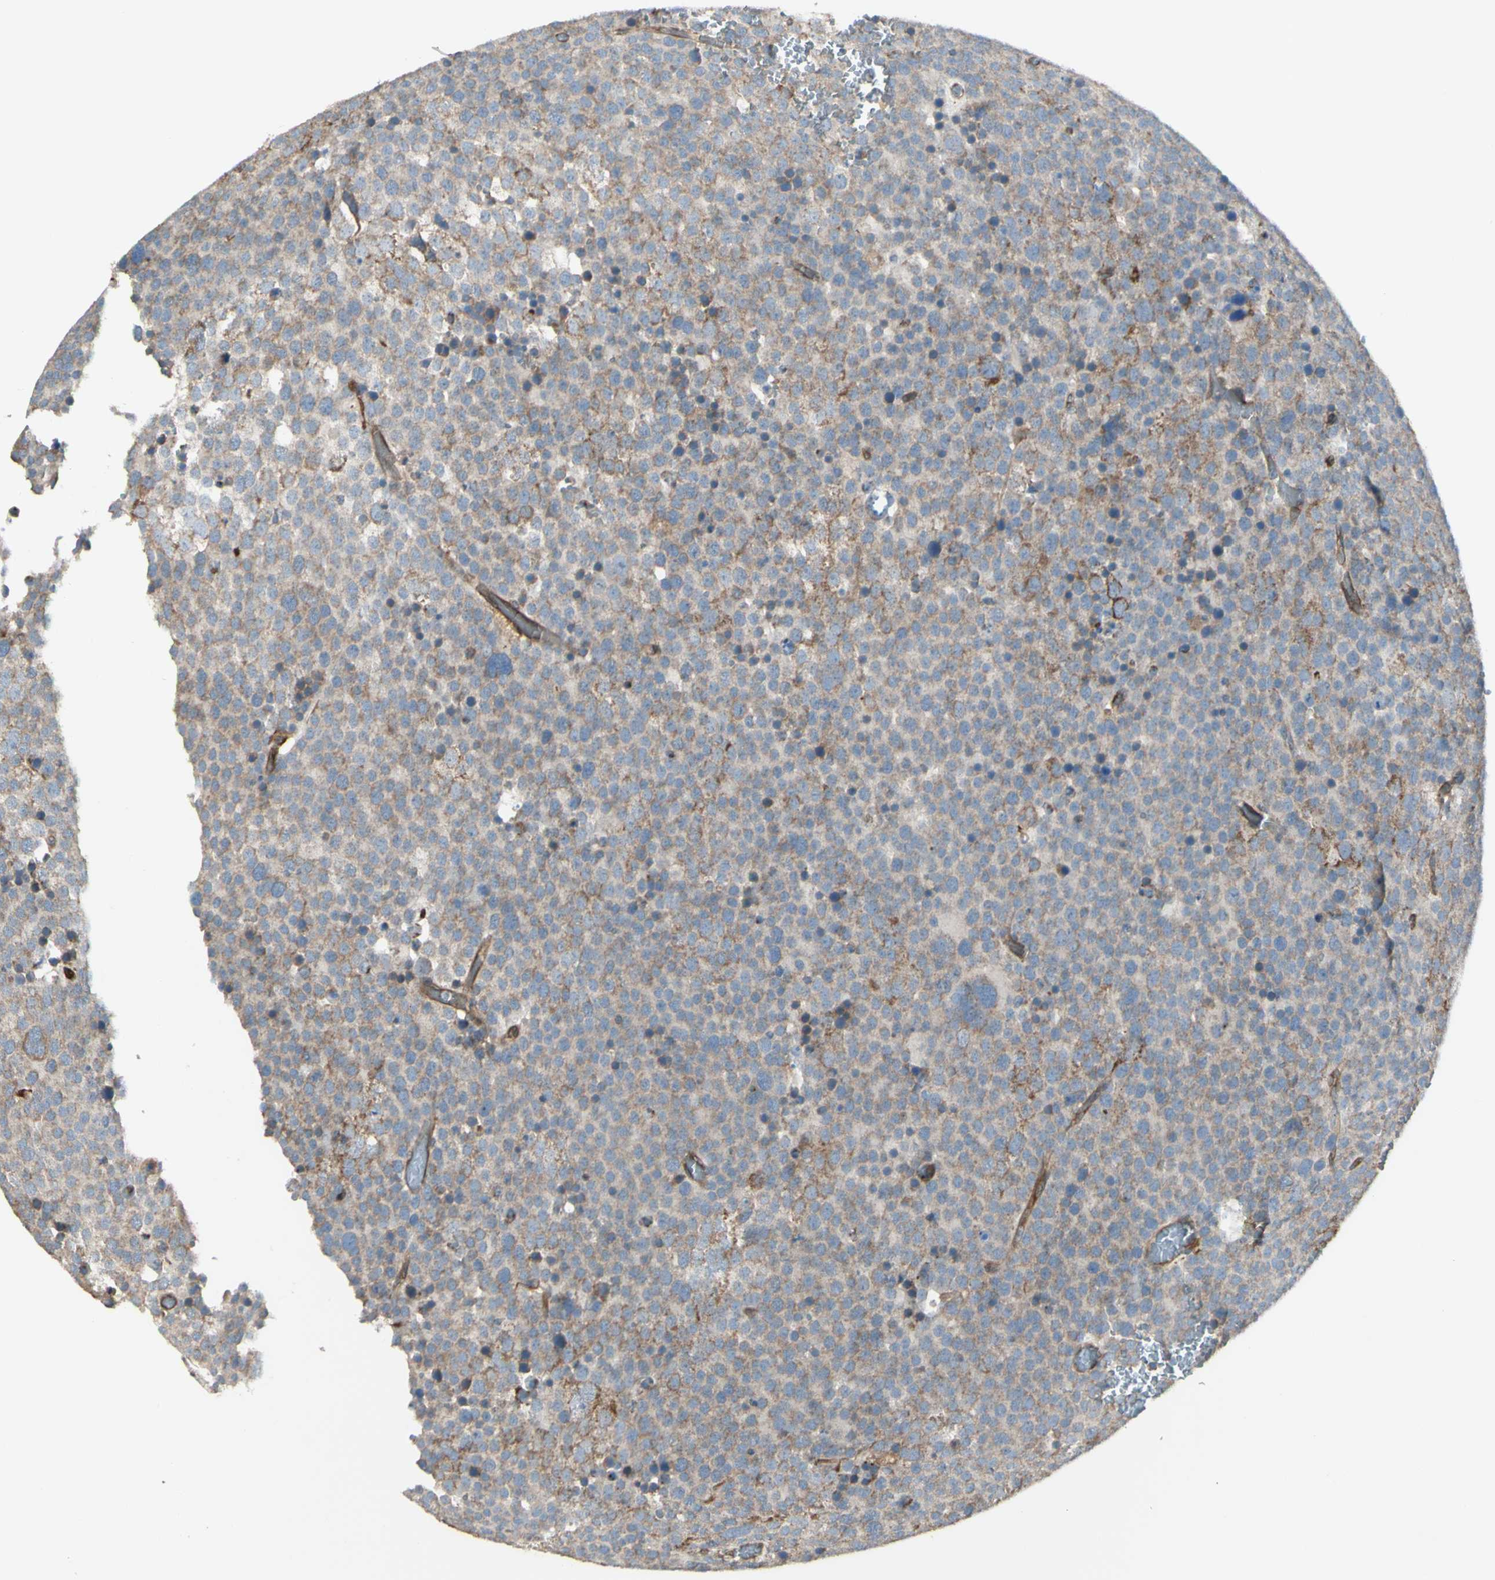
{"staining": {"intensity": "weak", "quantity": ">75%", "location": "cytoplasmic/membranous"}, "tissue": "testis cancer", "cell_type": "Tumor cells", "image_type": "cancer", "snomed": [{"axis": "morphology", "description": "Seminoma, NOS"}, {"axis": "topography", "description": "Testis"}], "caption": "Protein positivity by immunohistochemistry (IHC) shows weak cytoplasmic/membranous positivity in approximately >75% of tumor cells in testis cancer (seminoma).", "gene": "IGSF9B", "patient": {"sex": "male", "age": 71}}